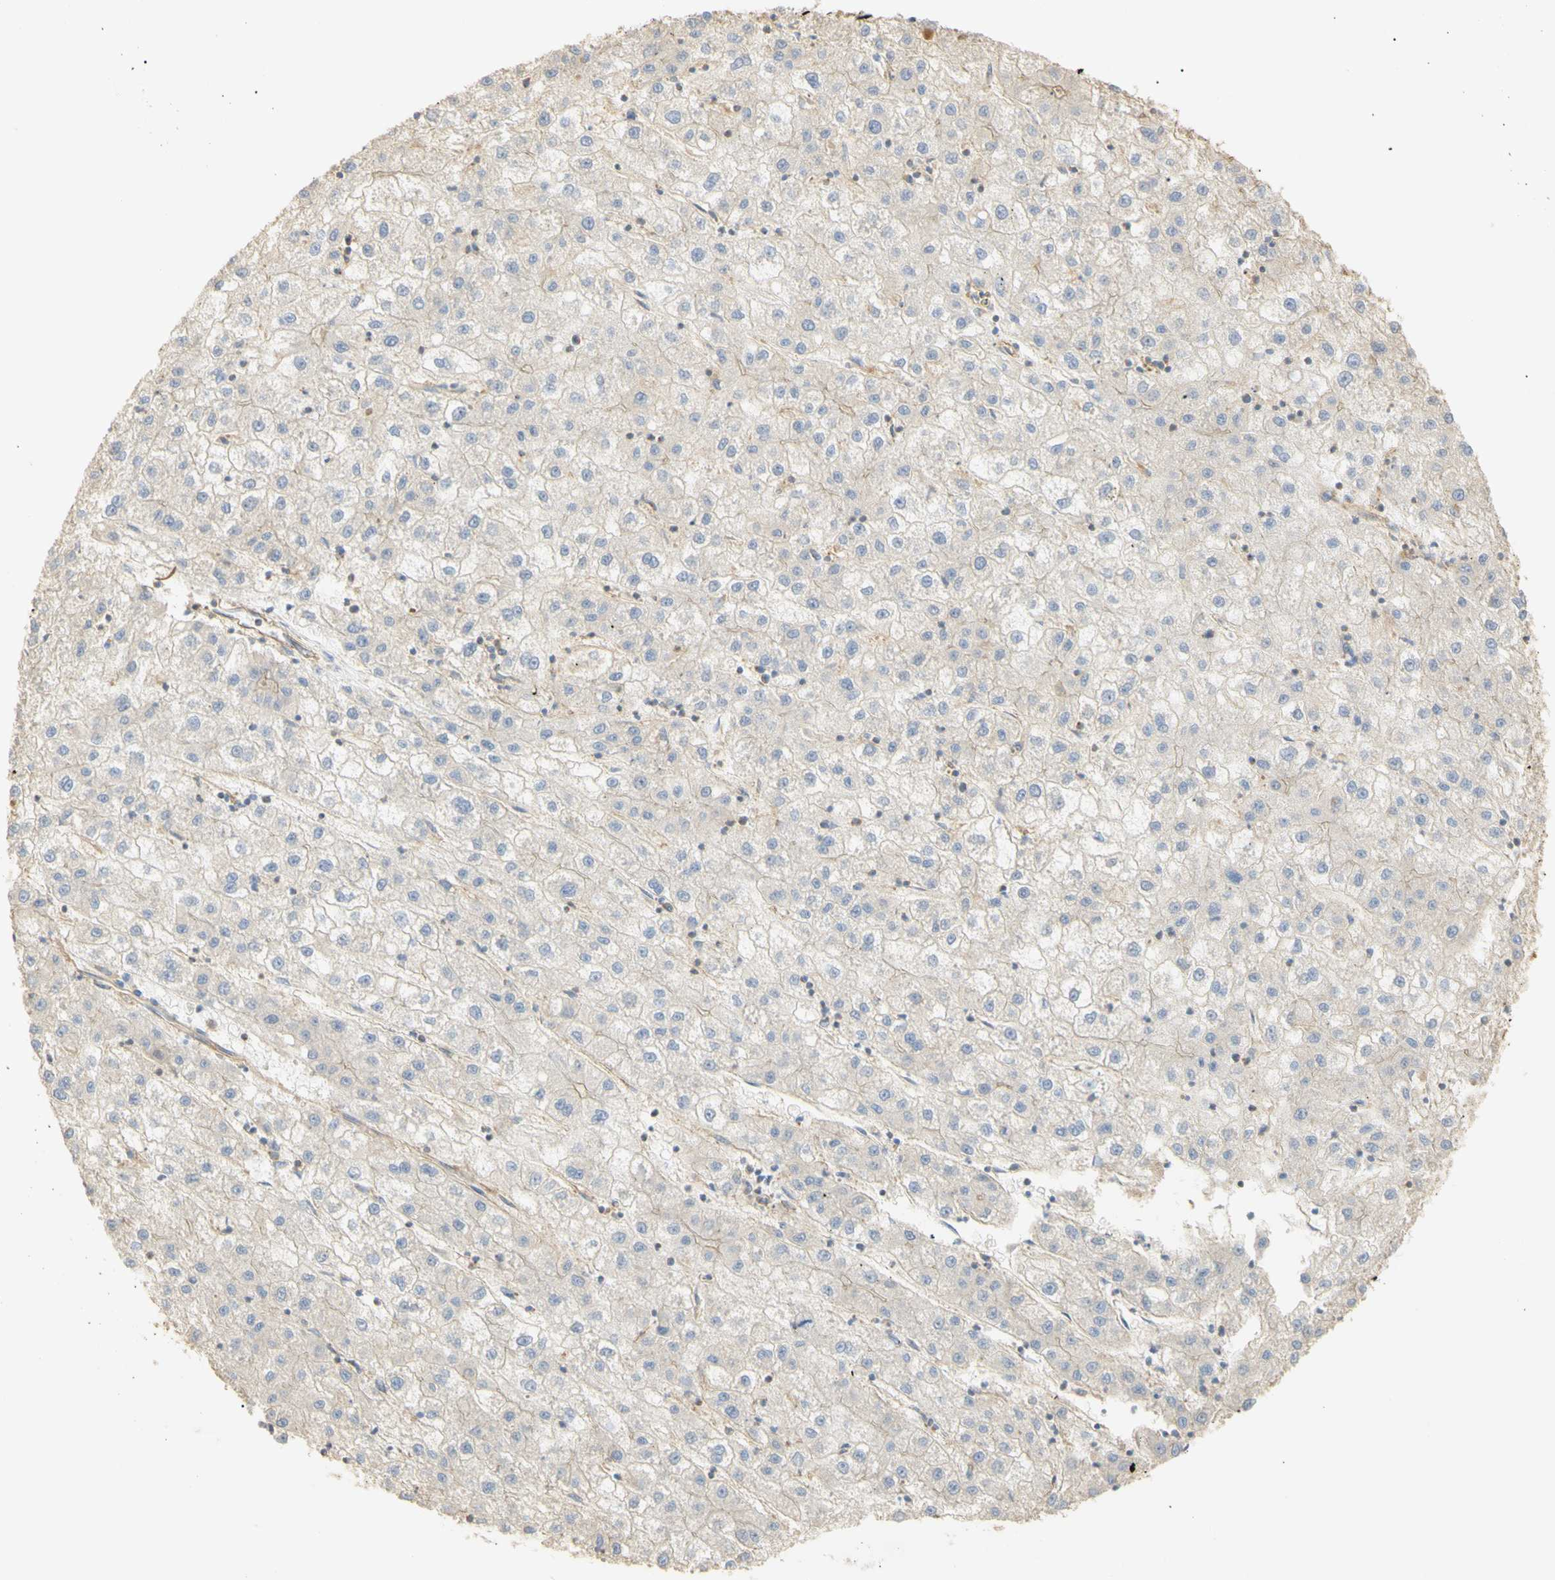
{"staining": {"intensity": "negative", "quantity": "none", "location": "none"}, "tissue": "liver cancer", "cell_type": "Tumor cells", "image_type": "cancer", "snomed": [{"axis": "morphology", "description": "Carcinoma, Hepatocellular, NOS"}, {"axis": "topography", "description": "Liver"}], "caption": "Hepatocellular carcinoma (liver) was stained to show a protein in brown. There is no significant positivity in tumor cells.", "gene": "KCNE4", "patient": {"sex": "male", "age": 72}}